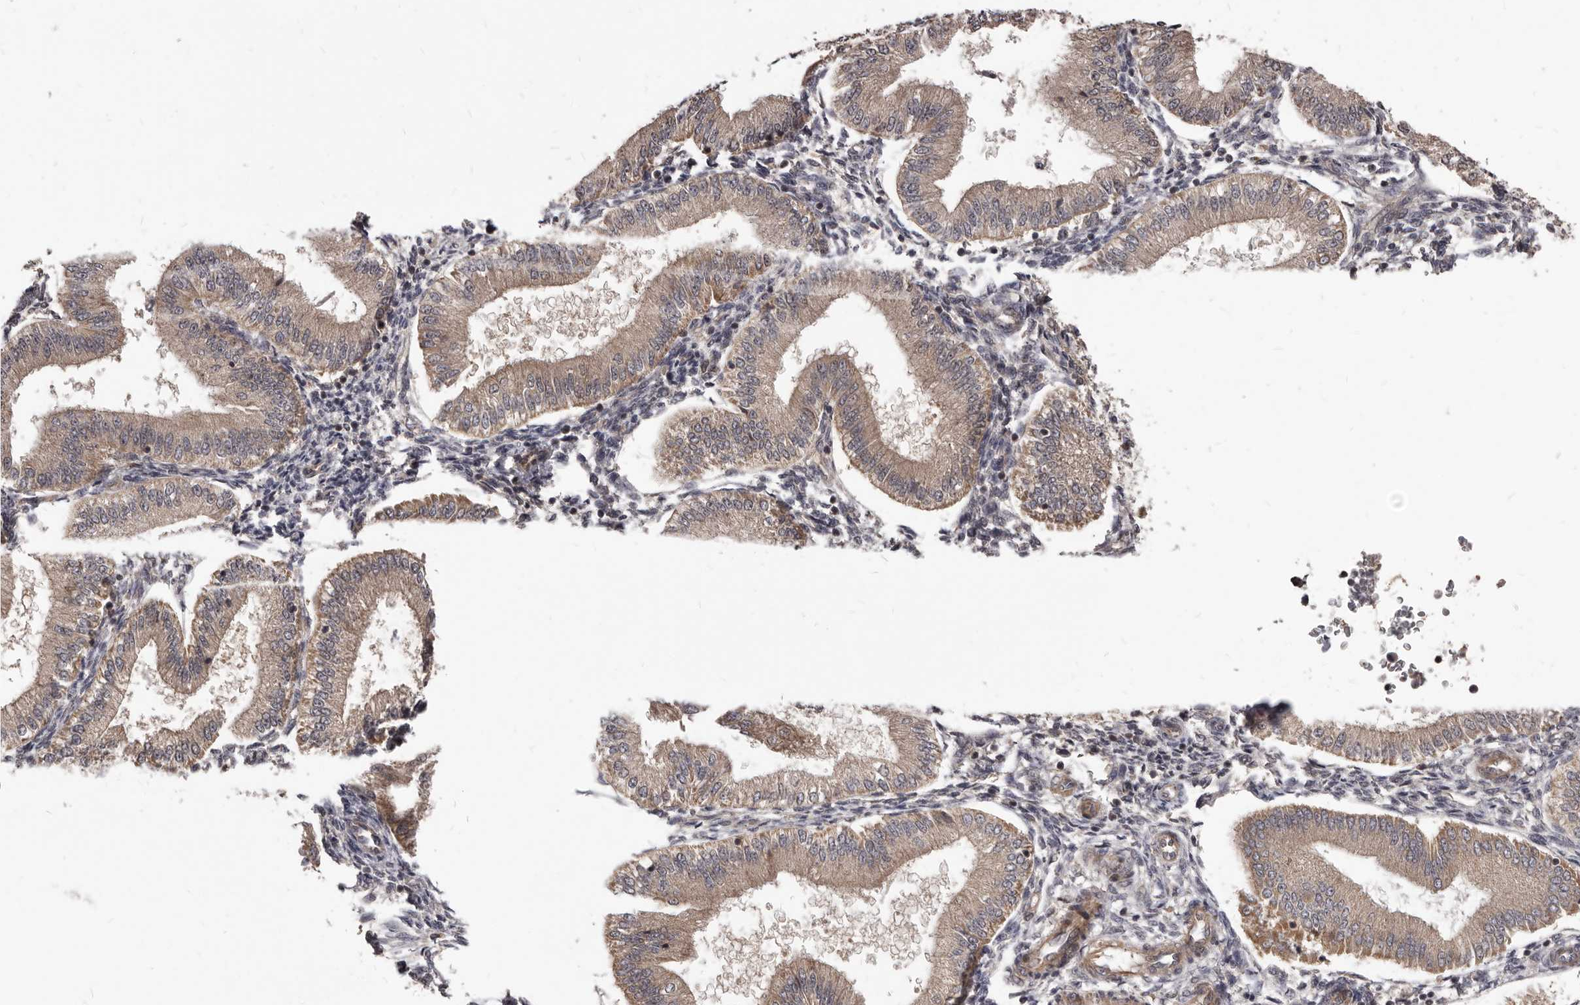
{"staining": {"intensity": "negative", "quantity": "none", "location": "none"}, "tissue": "endometrium", "cell_type": "Cells in endometrial stroma", "image_type": "normal", "snomed": [{"axis": "morphology", "description": "Normal tissue, NOS"}, {"axis": "topography", "description": "Endometrium"}], "caption": "Cells in endometrial stroma show no significant expression in benign endometrium. (DAB immunohistochemistry, high magnification).", "gene": "GABPB2", "patient": {"sex": "female", "age": 39}}